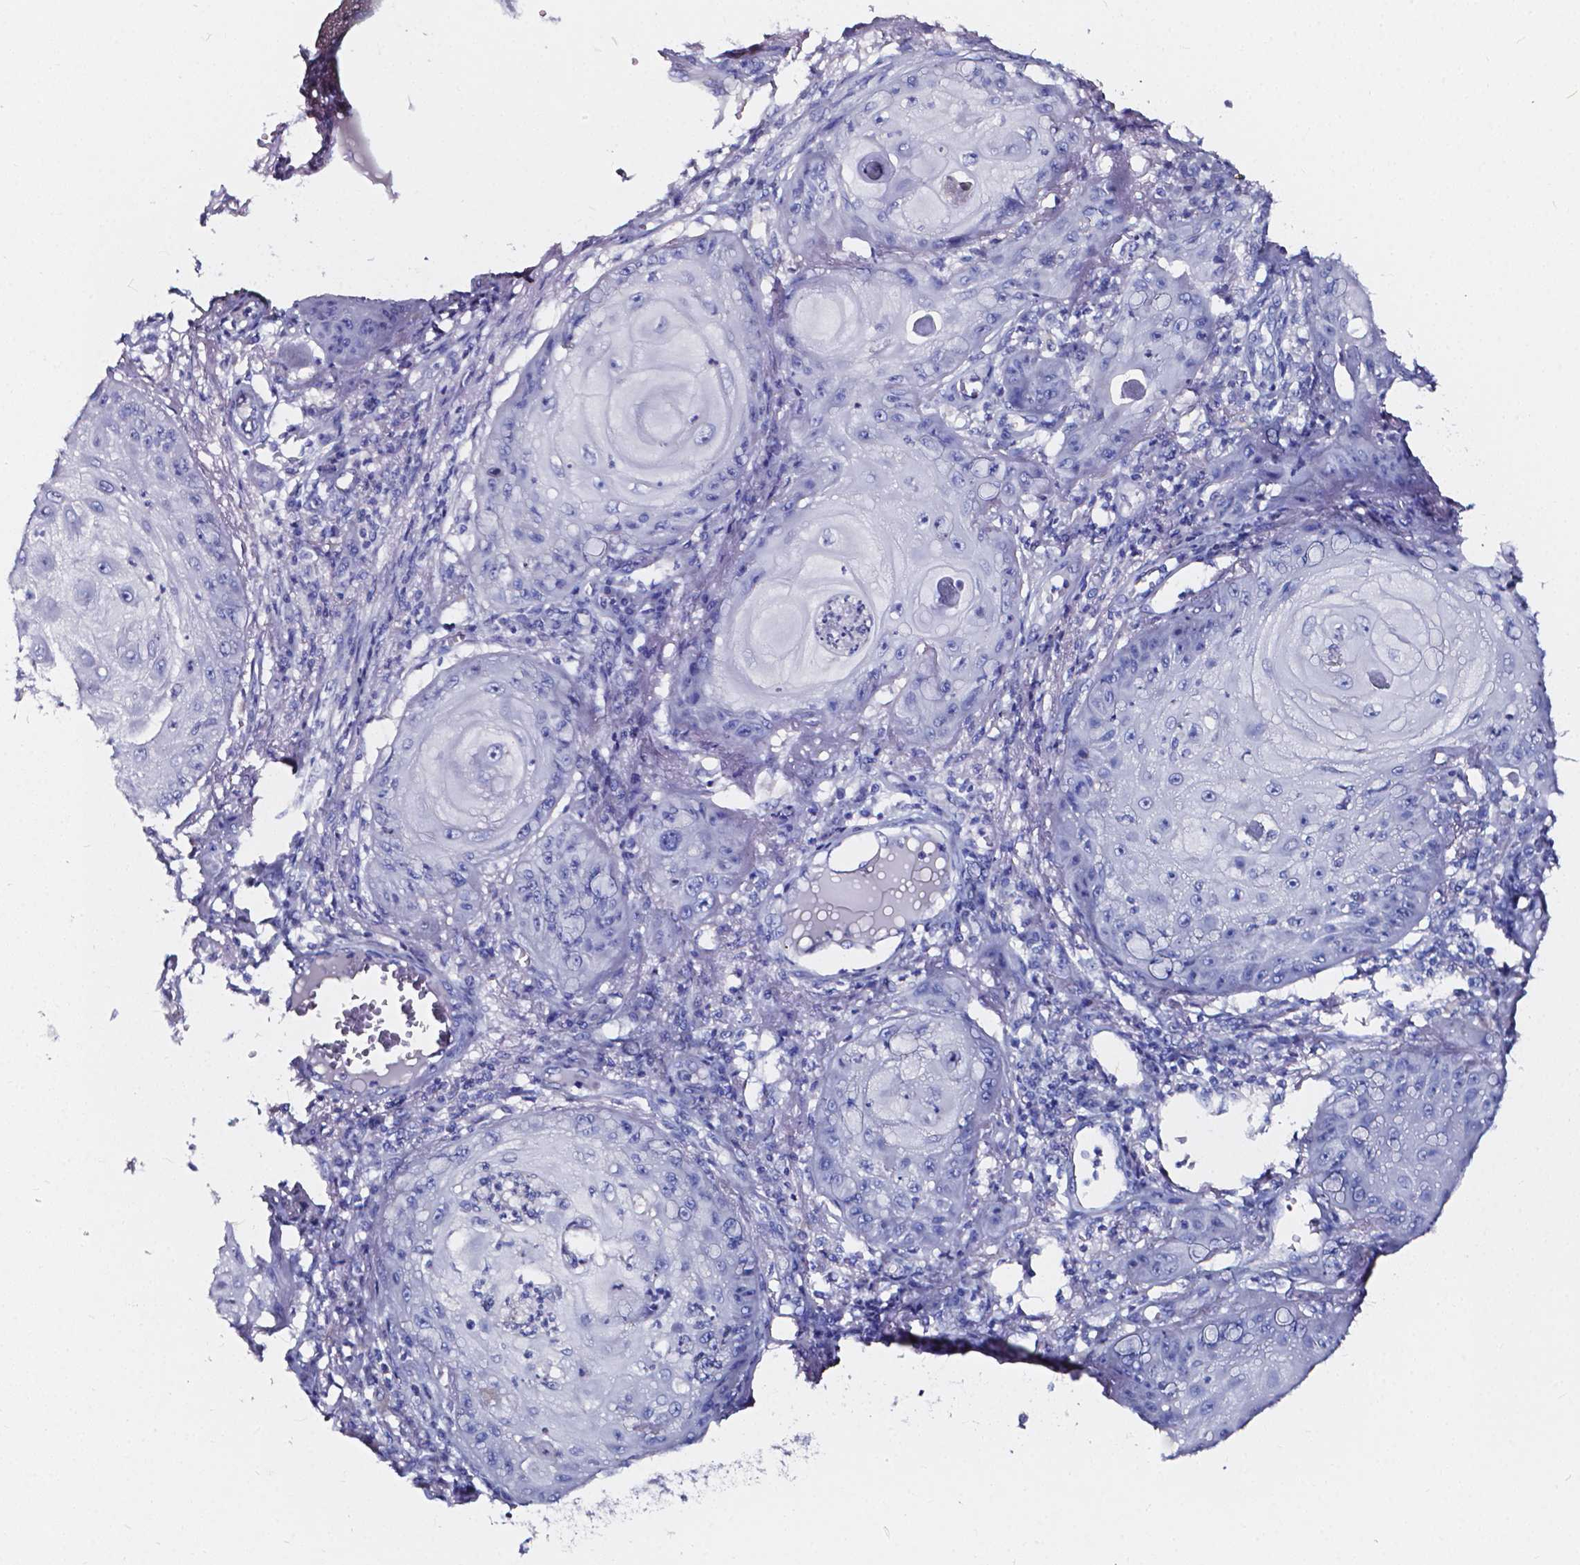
{"staining": {"intensity": "negative", "quantity": "none", "location": "none"}, "tissue": "skin cancer", "cell_type": "Tumor cells", "image_type": "cancer", "snomed": [{"axis": "morphology", "description": "Squamous cell carcinoma, NOS"}, {"axis": "topography", "description": "Skin"}], "caption": "Immunohistochemical staining of squamous cell carcinoma (skin) demonstrates no significant positivity in tumor cells.", "gene": "CLSTN2", "patient": {"sex": "male", "age": 70}}